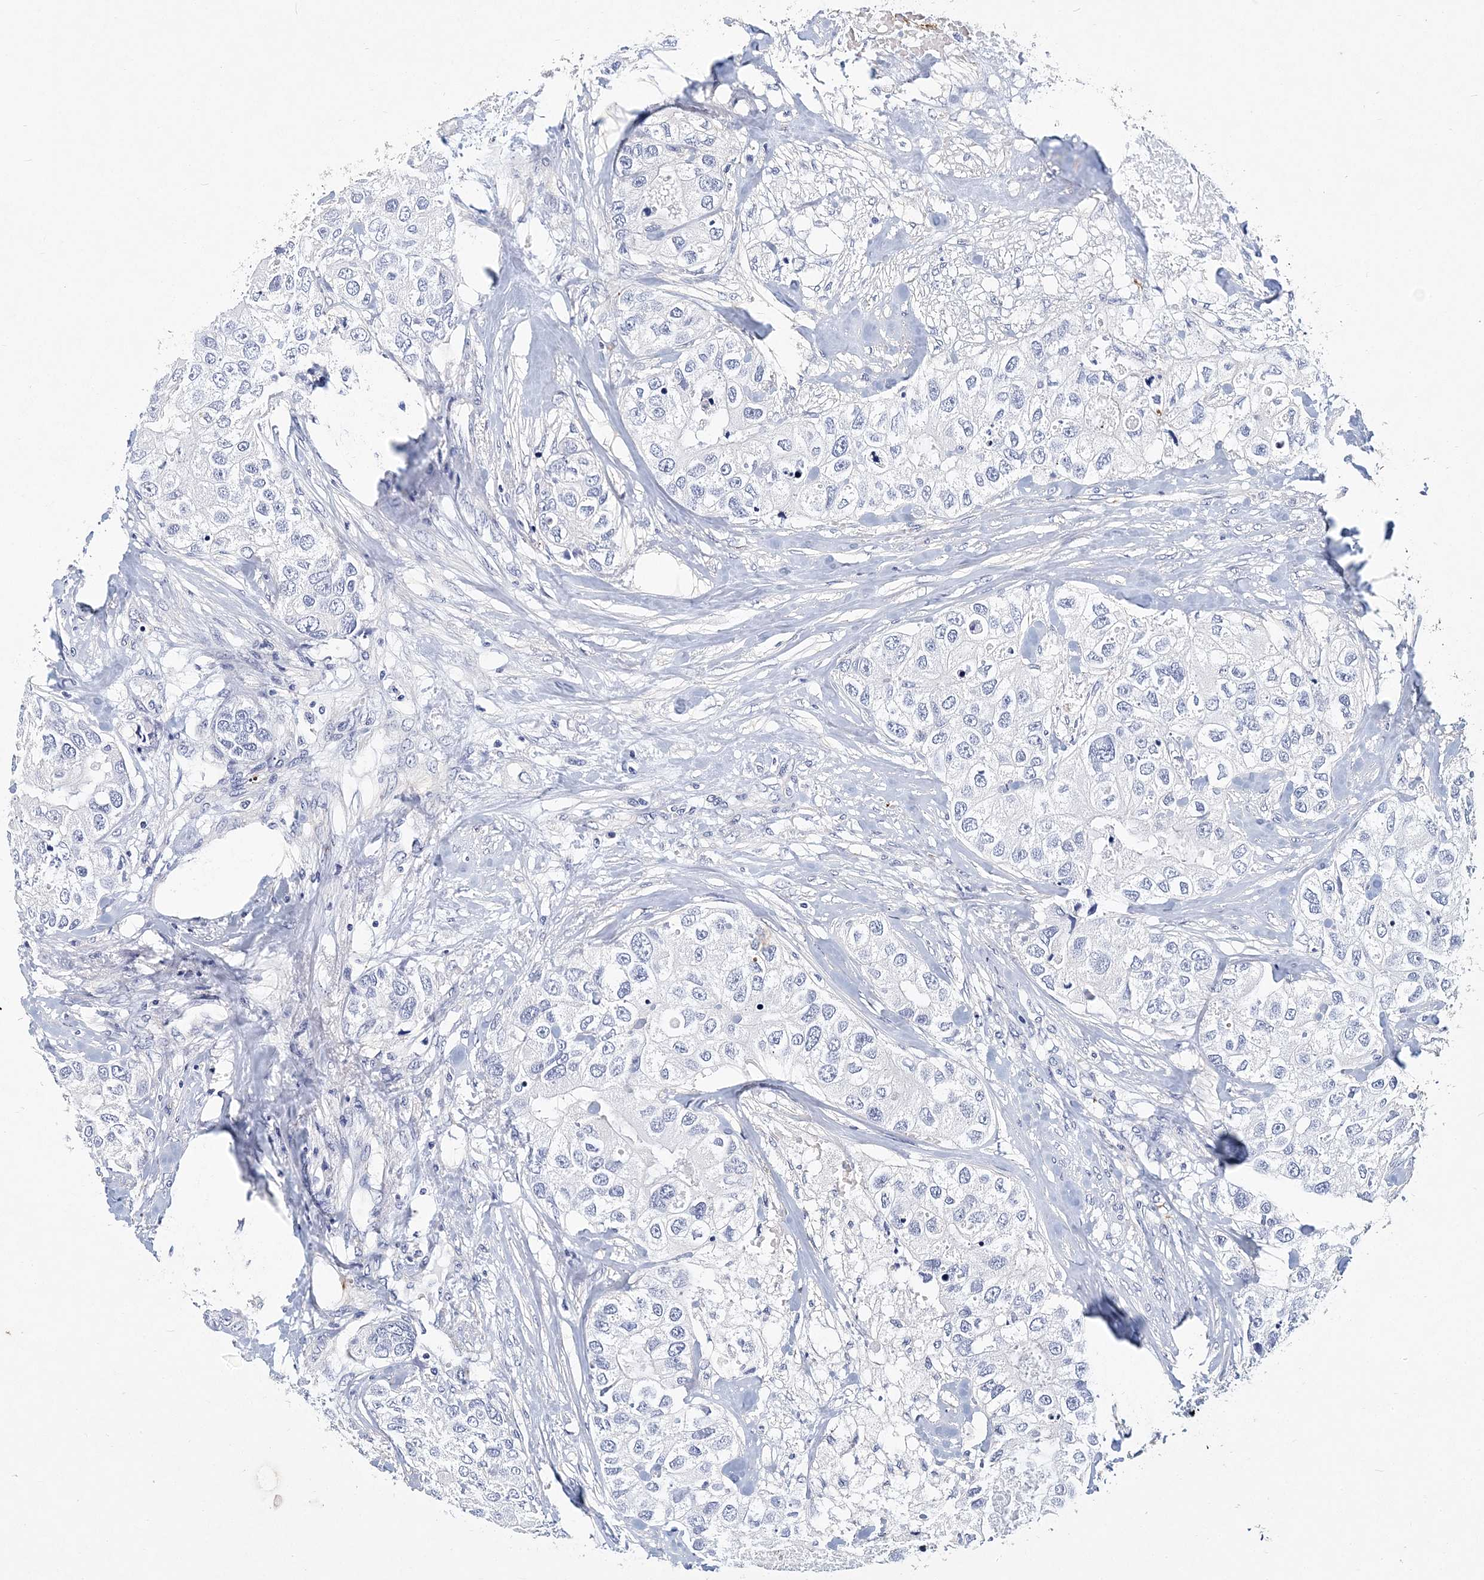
{"staining": {"intensity": "negative", "quantity": "none", "location": "none"}, "tissue": "breast cancer", "cell_type": "Tumor cells", "image_type": "cancer", "snomed": [{"axis": "morphology", "description": "Duct carcinoma"}, {"axis": "topography", "description": "Breast"}], "caption": "Tumor cells are negative for protein expression in human breast cancer.", "gene": "ITGA2B", "patient": {"sex": "female", "age": 62}}